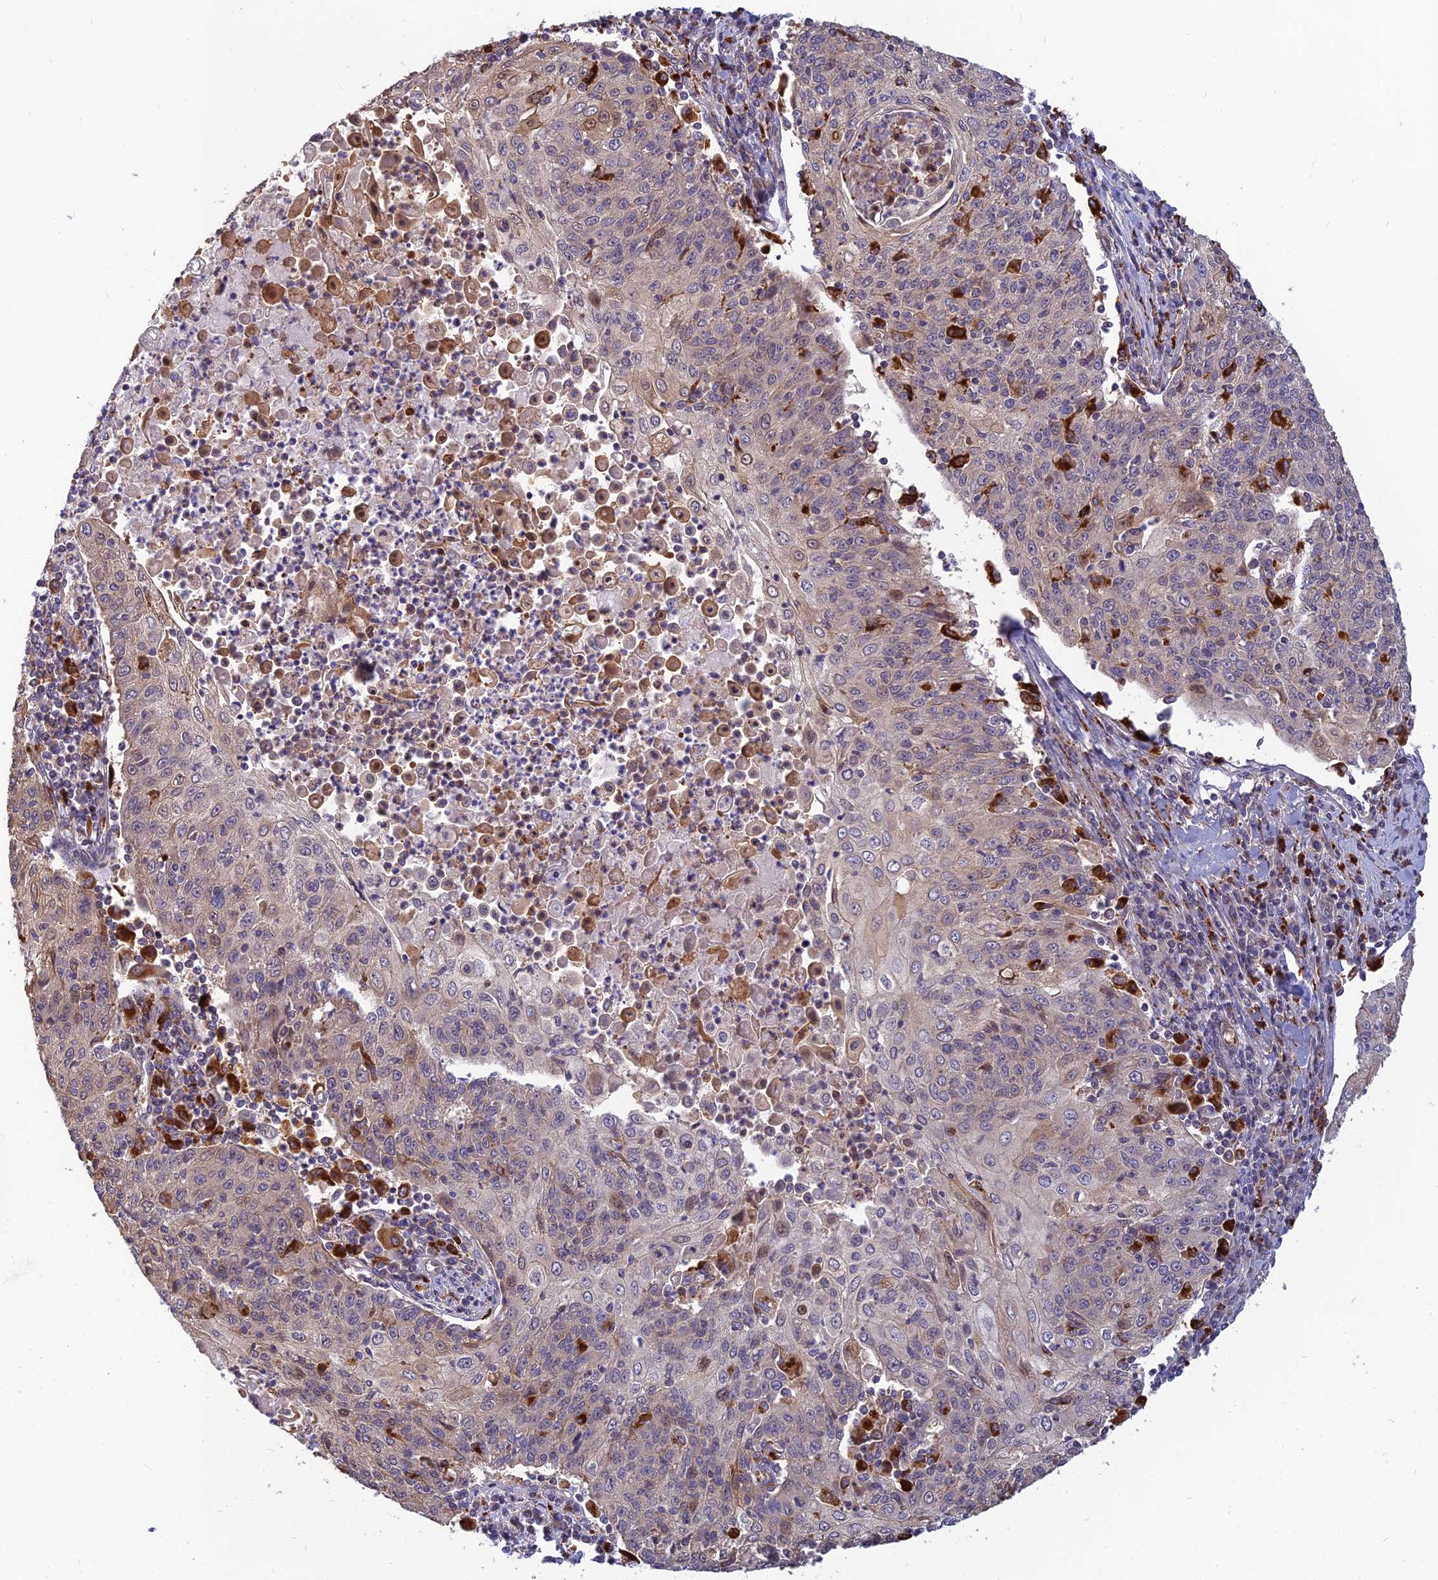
{"staining": {"intensity": "weak", "quantity": "25%-75%", "location": "cytoplasmic/membranous"}, "tissue": "cervical cancer", "cell_type": "Tumor cells", "image_type": "cancer", "snomed": [{"axis": "morphology", "description": "Squamous cell carcinoma, NOS"}, {"axis": "topography", "description": "Cervix"}], "caption": "Brown immunohistochemical staining in human cervical squamous cell carcinoma shows weak cytoplasmic/membranous expression in about 25%-75% of tumor cells. (DAB IHC with brightfield microscopy, high magnification).", "gene": "PHKA2", "patient": {"sex": "female", "age": 48}}